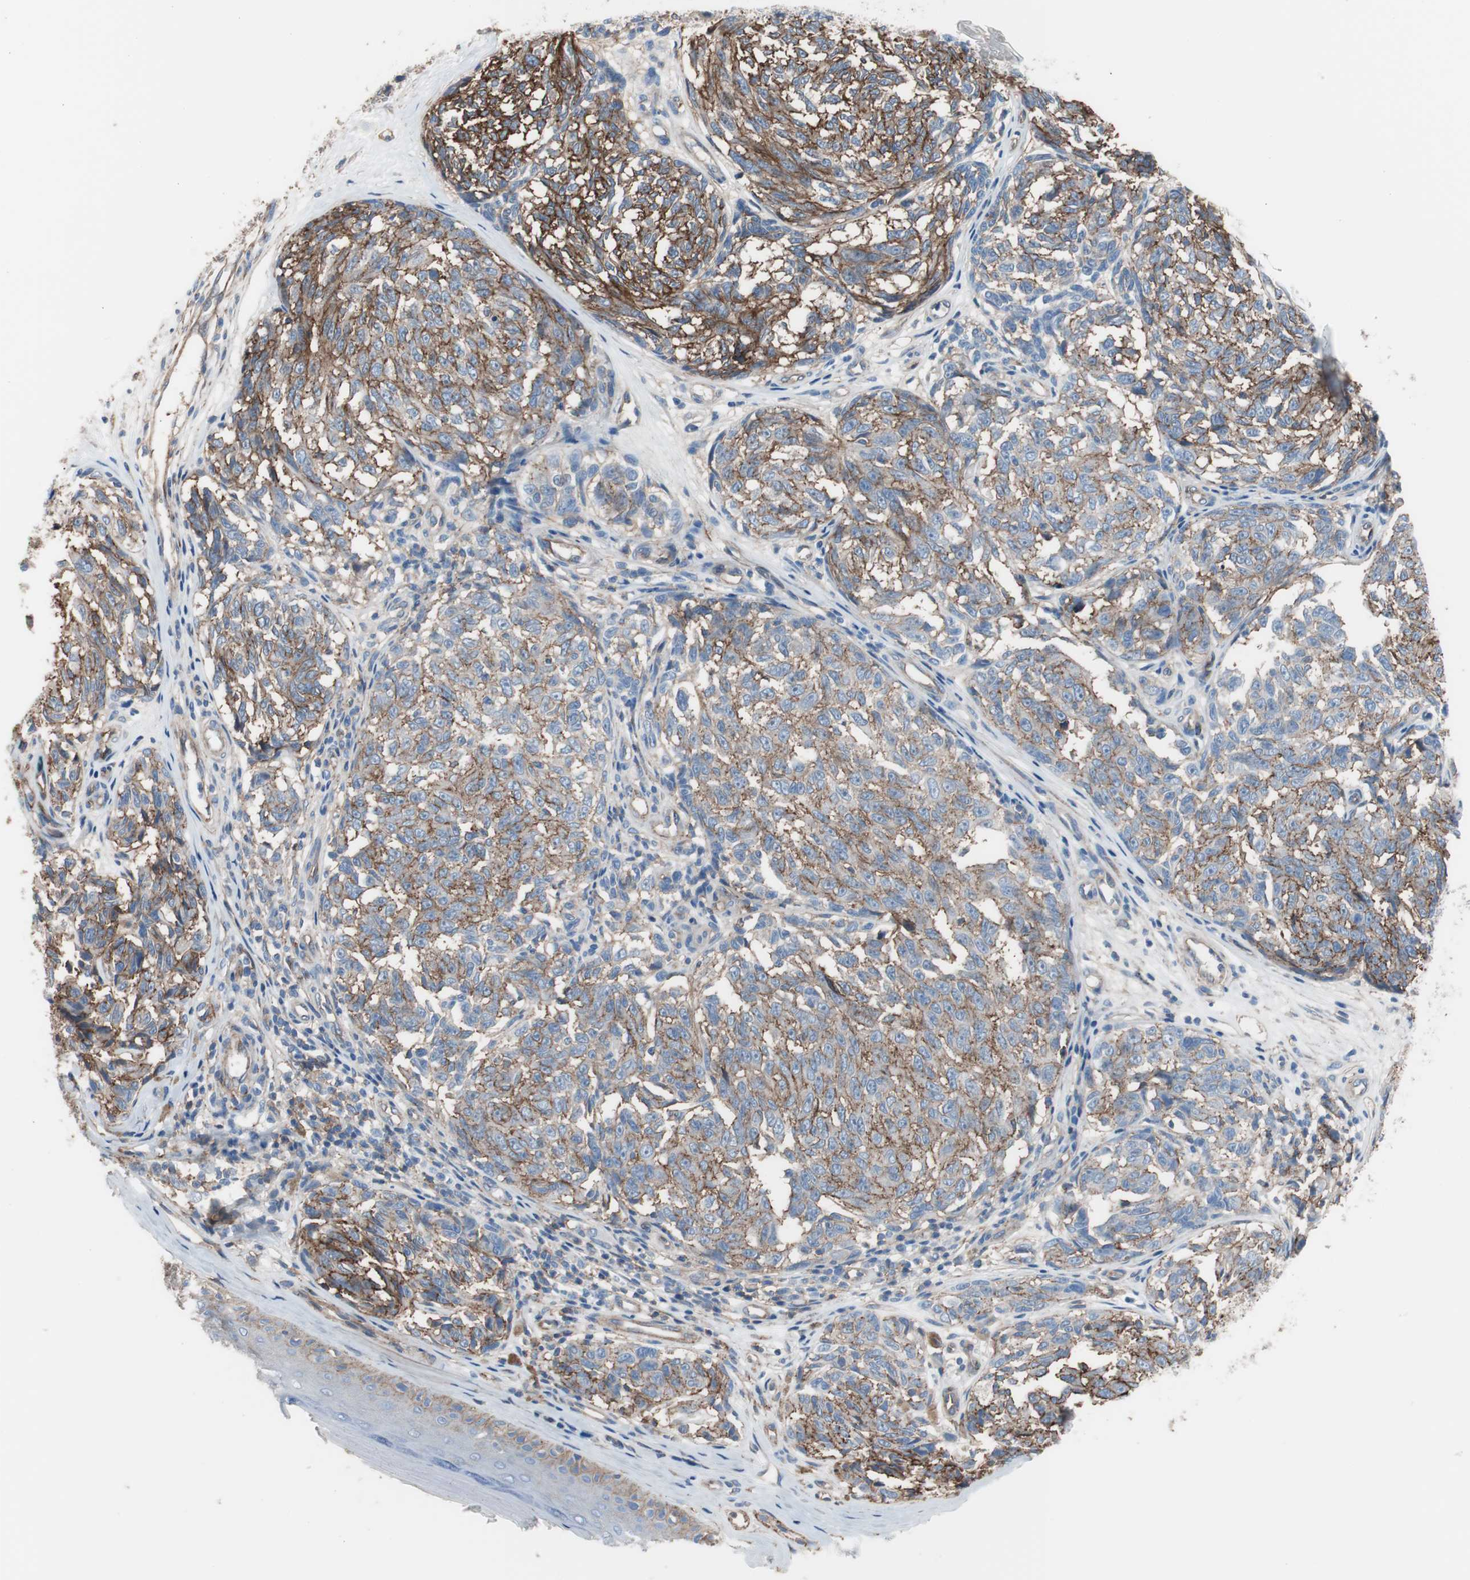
{"staining": {"intensity": "strong", "quantity": ">75%", "location": "cytoplasmic/membranous"}, "tissue": "melanoma", "cell_type": "Tumor cells", "image_type": "cancer", "snomed": [{"axis": "morphology", "description": "Malignant melanoma, NOS"}, {"axis": "topography", "description": "Skin"}], "caption": "This histopathology image exhibits IHC staining of human melanoma, with high strong cytoplasmic/membranous expression in approximately >75% of tumor cells.", "gene": "CD81", "patient": {"sex": "female", "age": 64}}